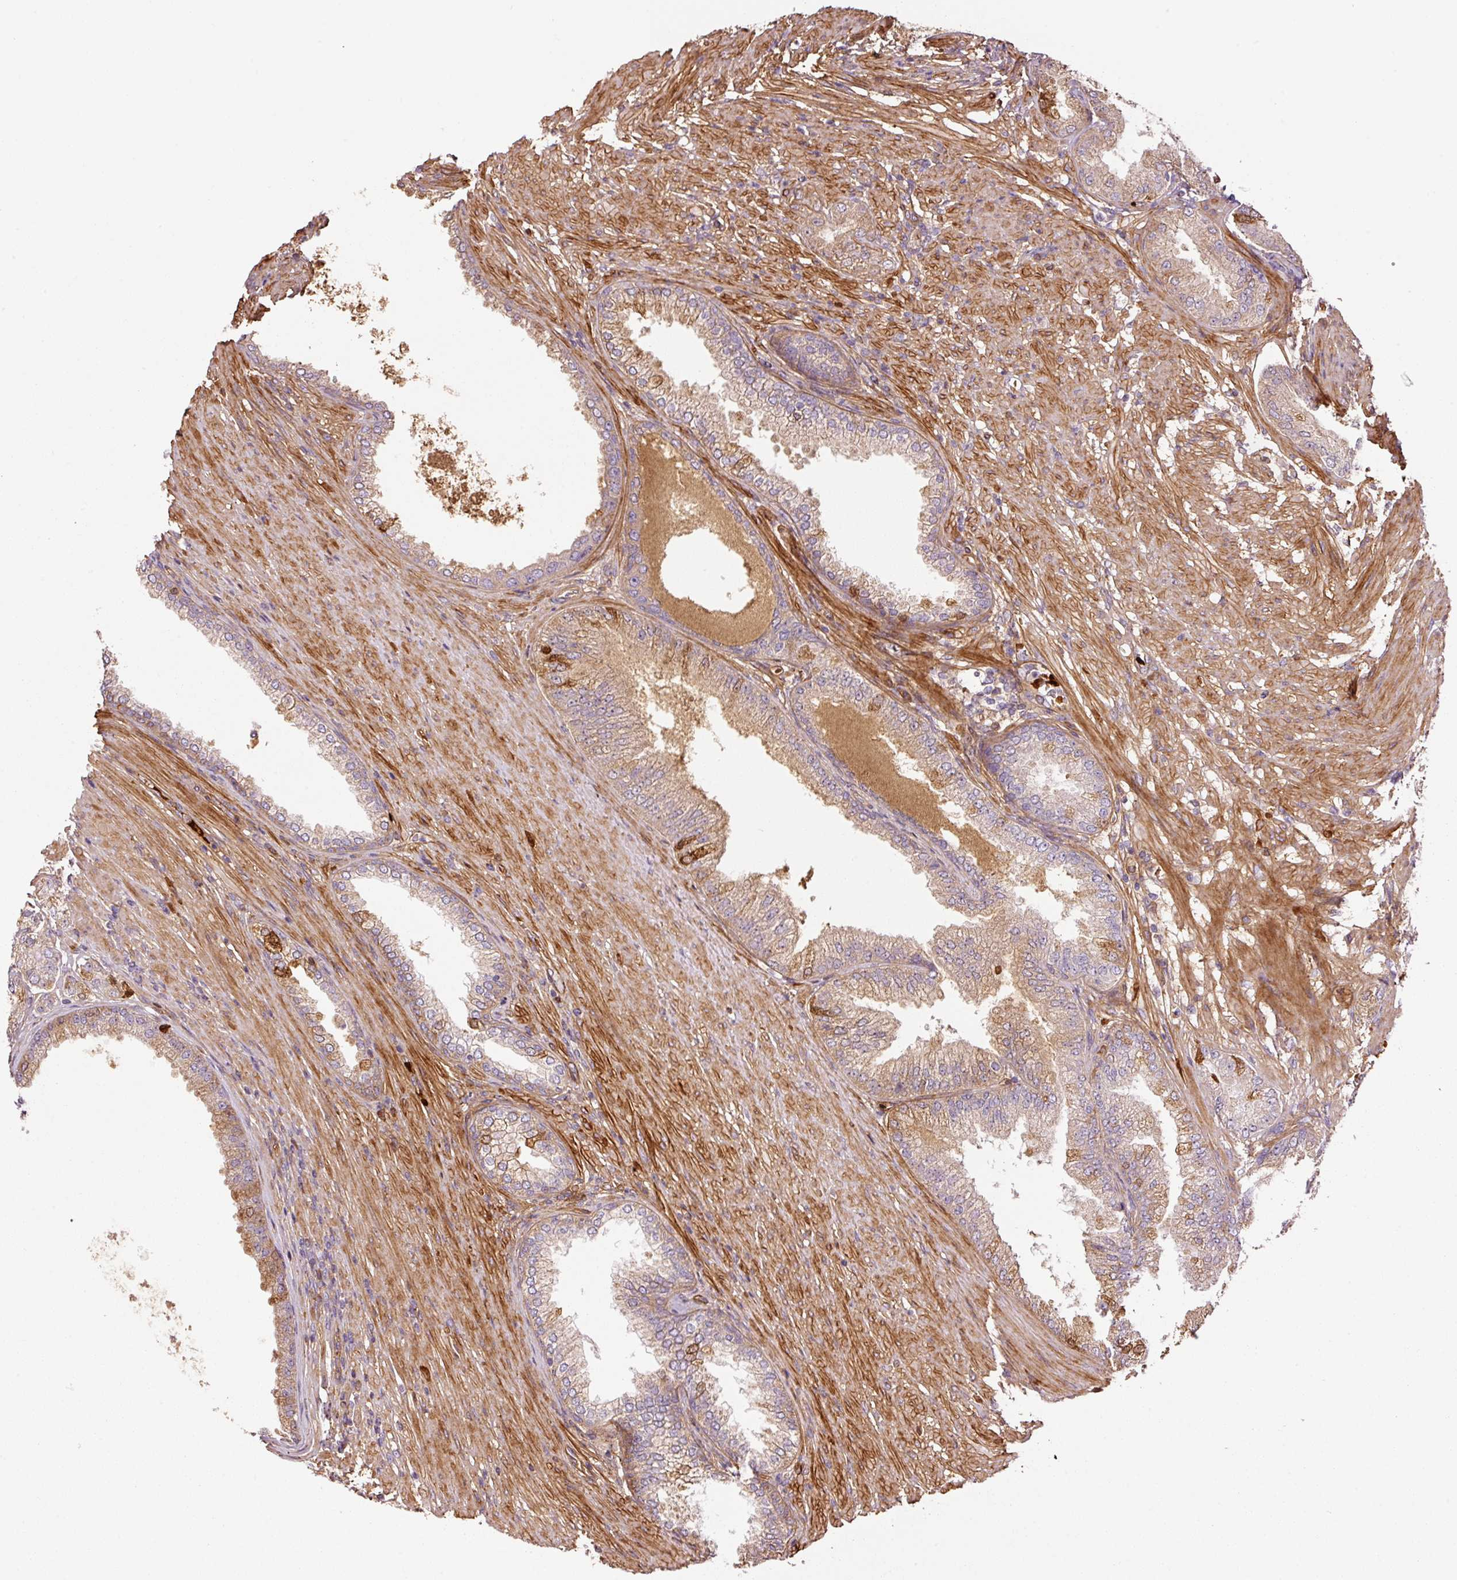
{"staining": {"intensity": "moderate", "quantity": "<25%", "location": "cytoplasmic/membranous"}, "tissue": "prostate cancer", "cell_type": "Tumor cells", "image_type": "cancer", "snomed": [{"axis": "morphology", "description": "Adenocarcinoma, High grade"}, {"axis": "topography", "description": "Prostate"}], "caption": "Approximately <25% of tumor cells in high-grade adenocarcinoma (prostate) exhibit moderate cytoplasmic/membranous protein expression as visualized by brown immunohistochemical staining.", "gene": "NID2", "patient": {"sex": "male", "age": 71}}